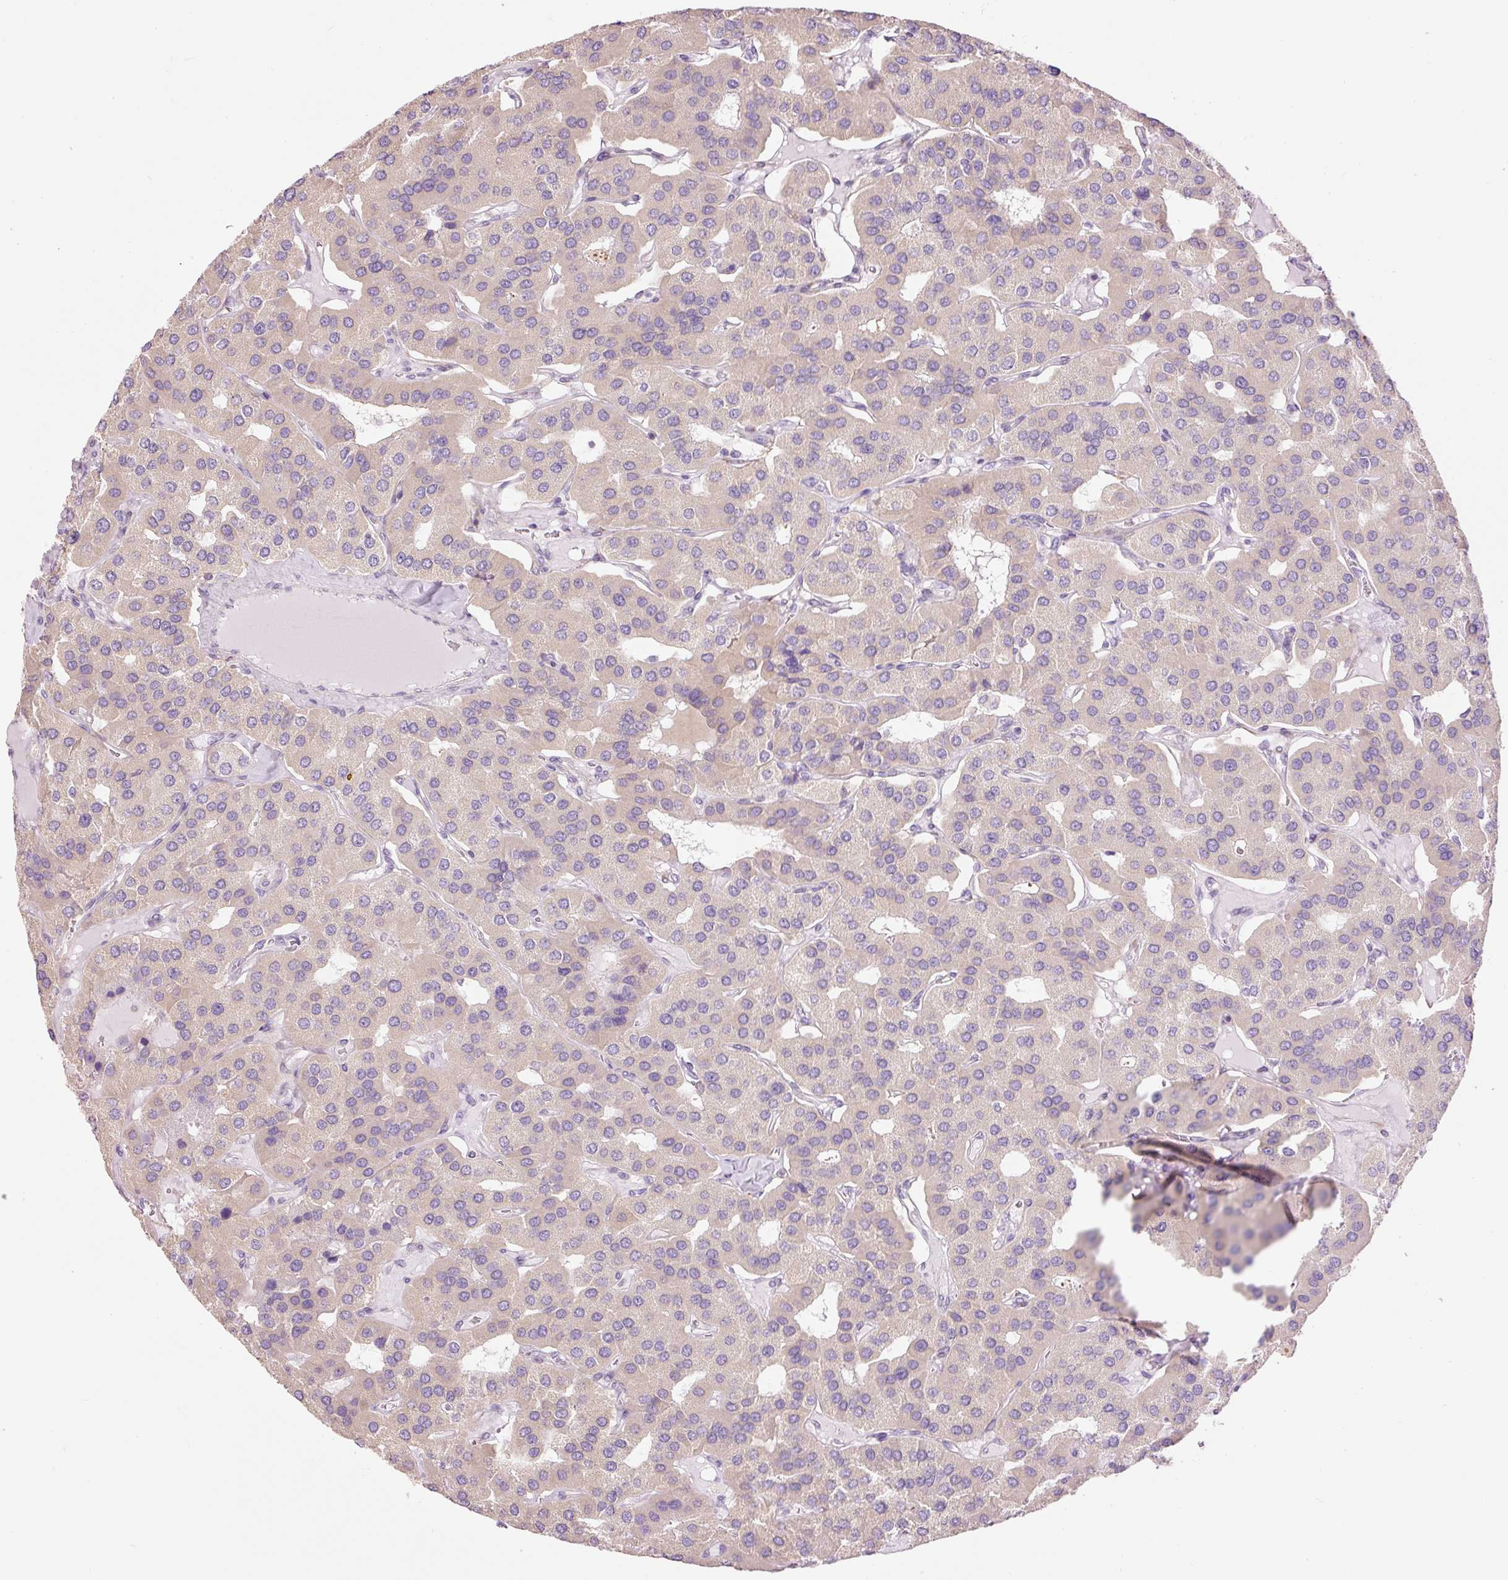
{"staining": {"intensity": "negative", "quantity": "none", "location": "none"}, "tissue": "parathyroid gland", "cell_type": "Glandular cells", "image_type": "normal", "snomed": [{"axis": "morphology", "description": "Normal tissue, NOS"}, {"axis": "morphology", "description": "Adenoma, NOS"}, {"axis": "topography", "description": "Parathyroid gland"}], "caption": "Glandular cells are negative for protein expression in normal human parathyroid gland. (DAB (3,3'-diaminobenzidine) IHC, high magnification).", "gene": "DOK6", "patient": {"sex": "female", "age": 86}}